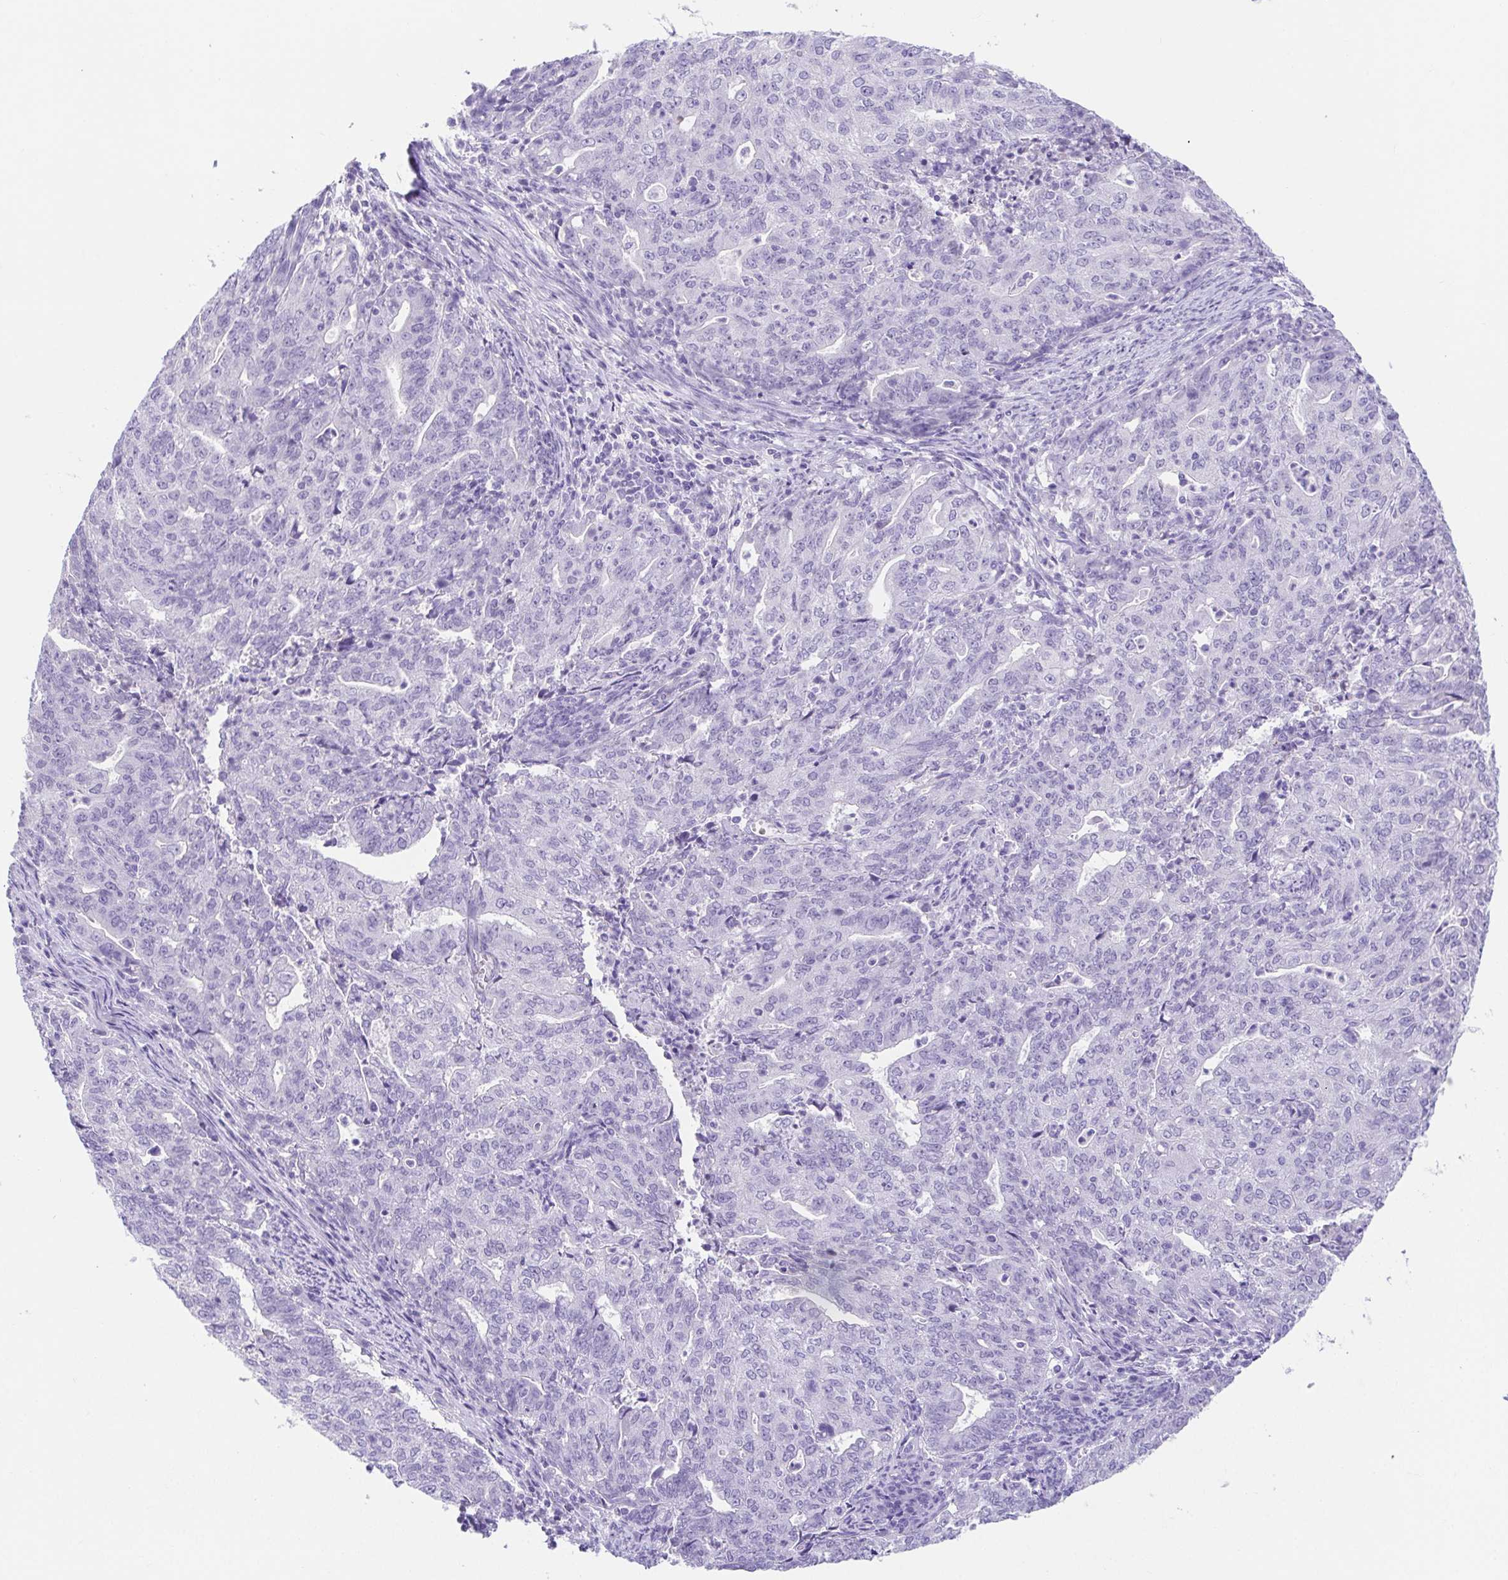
{"staining": {"intensity": "negative", "quantity": "none", "location": "none"}, "tissue": "endometrial cancer", "cell_type": "Tumor cells", "image_type": "cancer", "snomed": [{"axis": "morphology", "description": "Adenocarcinoma, NOS"}, {"axis": "topography", "description": "Endometrium"}], "caption": "High power microscopy photomicrograph of an immunohistochemistry (IHC) micrograph of endometrial cancer (adenocarcinoma), revealing no significant positivity in tumor cells.", "gene": "SPATA4", "patient": {"sex": "female", "age": 82}}